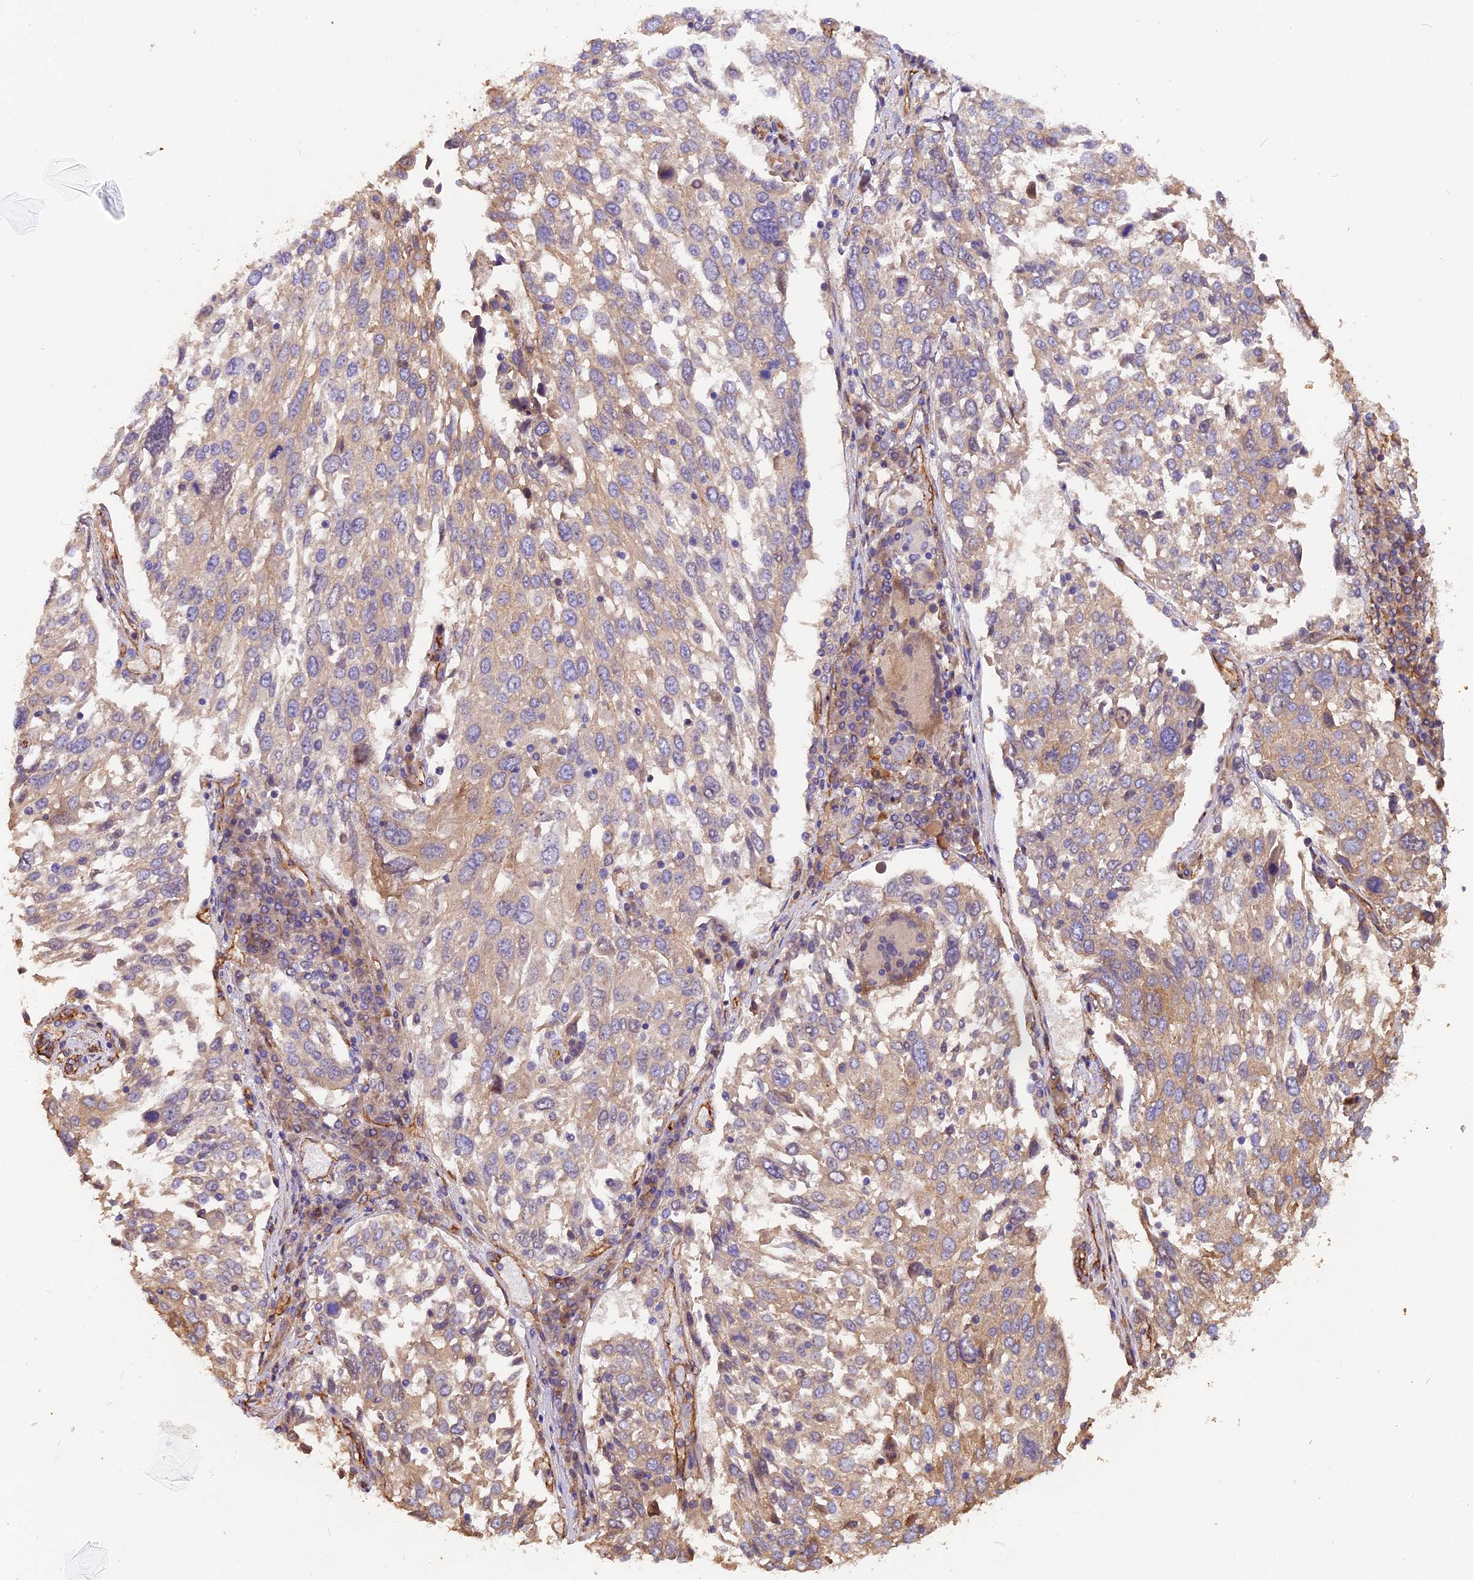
{"staining": {"intensity": "weak", "quantity": "<25%", "location": "cytoplasmic/membranous"}, "tissue": "lung cancer", "cell_type": "Tumor cells", "image_type": "cancer", "snomed": [{"axis": "morphology", "description": "Squamous cell carcinoma, NOS"}, {"axis": "topography", "description": "Lung"}], "caption": "Immunohistochemical staining of squamous cell carcinoma (lung) reveals no significant expression in tumor cells.", "gene": "ERMARD", "patient": {"sex": "male", "age": 65}}